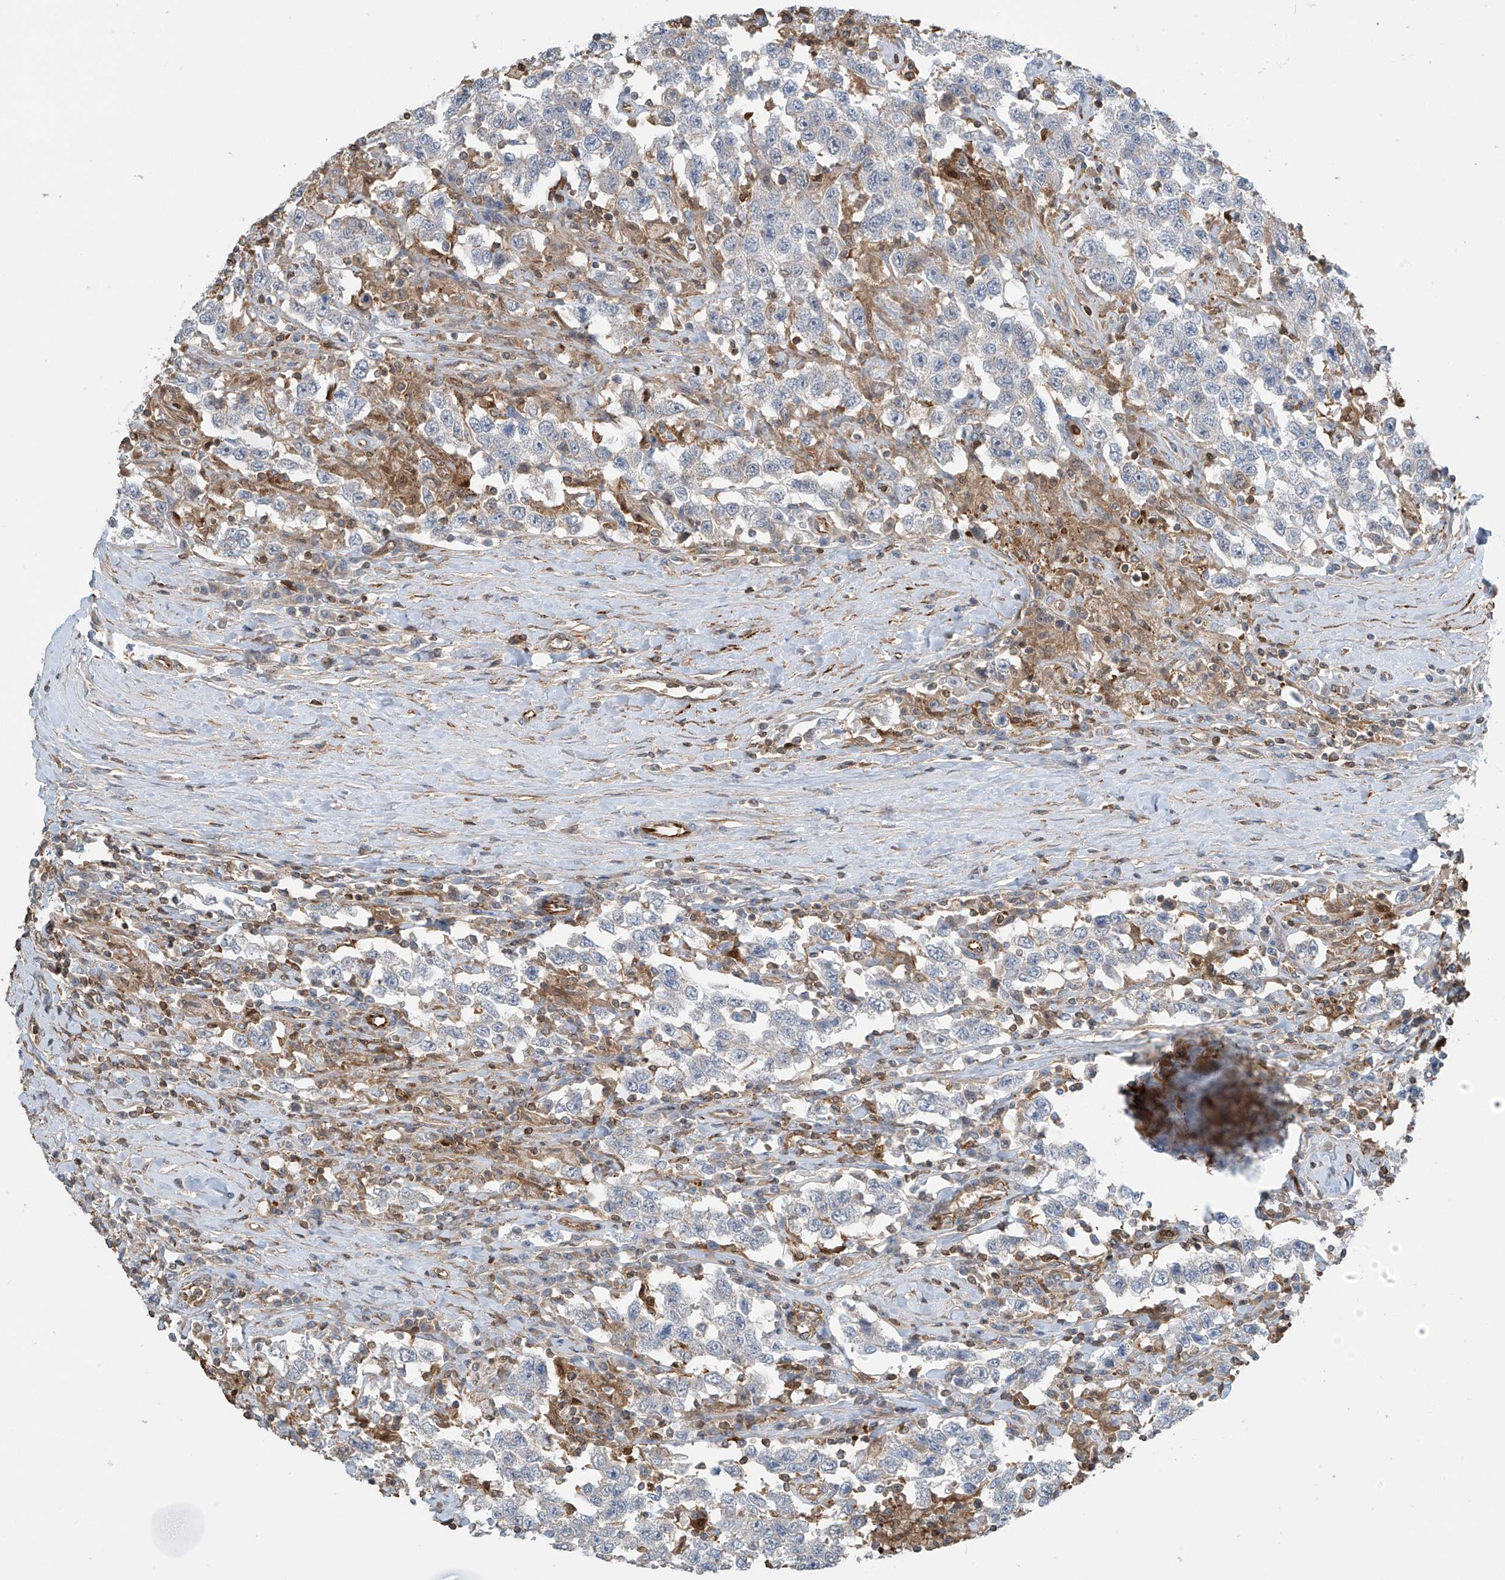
{"staining": {"intensity": "negative", "quantity": "none", "location": "none"}, "tissue": "testis cancer", "cell_type": "Tumor cells", "image_type": "cancer", "snomed": [{"axis": "morphology", "description": "Seminoma, NOS"}, {"axis": "topography", "description": "Testis"}], "caption": "This is an immunohistochemistry (IHC) image of human testis cancer. There is no expression in tumor cells.", "gene": "SH3BGRL3", "patient": {"sex": "male", "age": 41}}